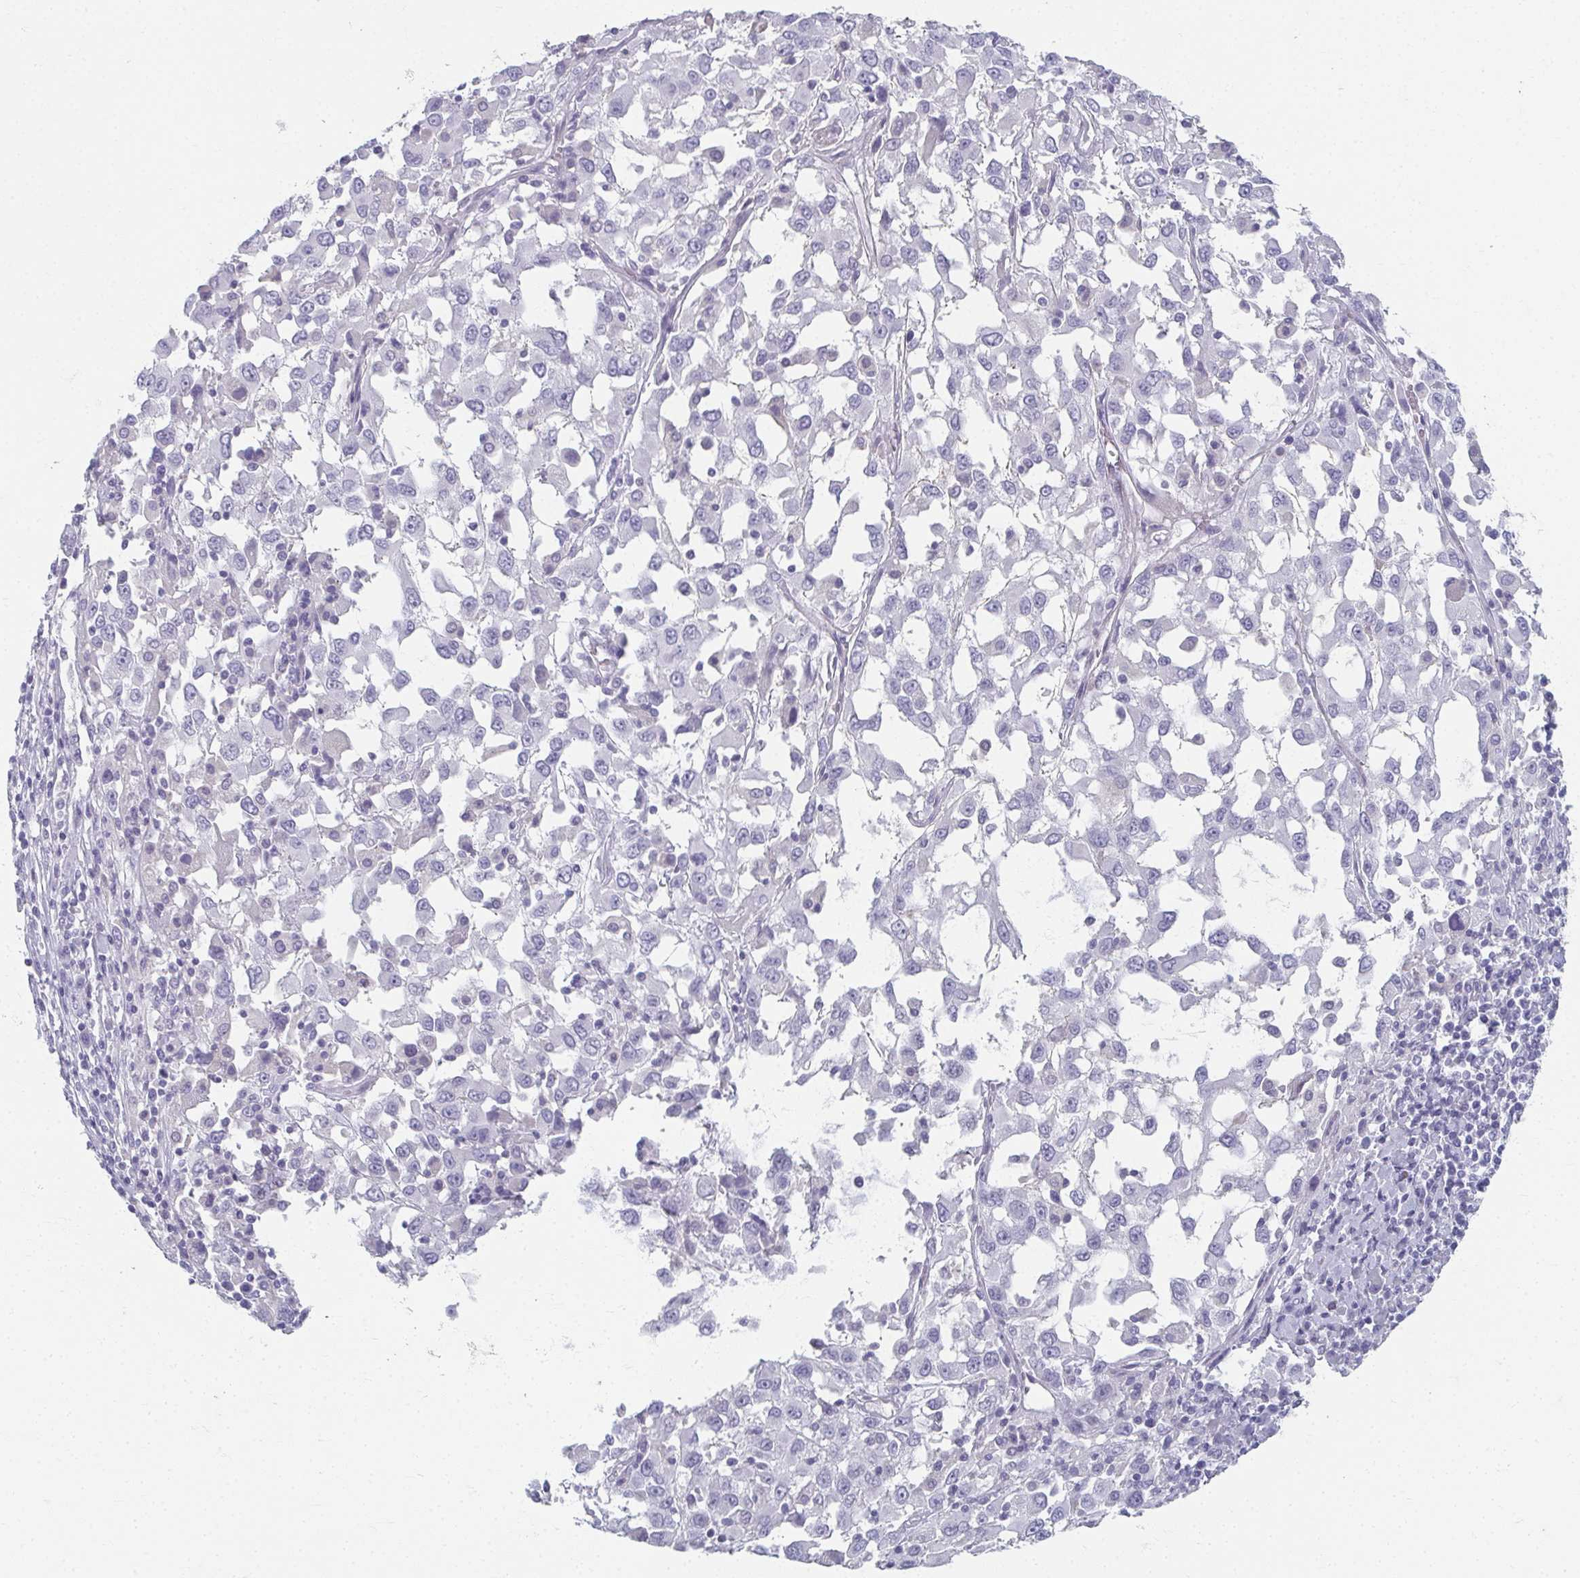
{"staining": {"intensity": "negative", "quantity": "none", "location": "none"}, "tissue": "melanoma", "cell_type": "Tumor cells", "image_type": "cancer", "snomed": [{"axis": "morphology", "description": "Malignant melanoma, Metastatic site"}, {"axis": "topography", "description": "Soft tissue"}], "caption": "IHC micrograph of melanoma stained for a protein (brown), which exhibits no positivity in tumor cells. The staining was performed using DAB (3,3'-diaminobenzidine) to visualize the protein expression in brown, while the nuclei were stained in blue with hematoxylin (Magnification: 20x).", "gene": "CAMKV", "patient": {"sex": "male", "age": 50}}